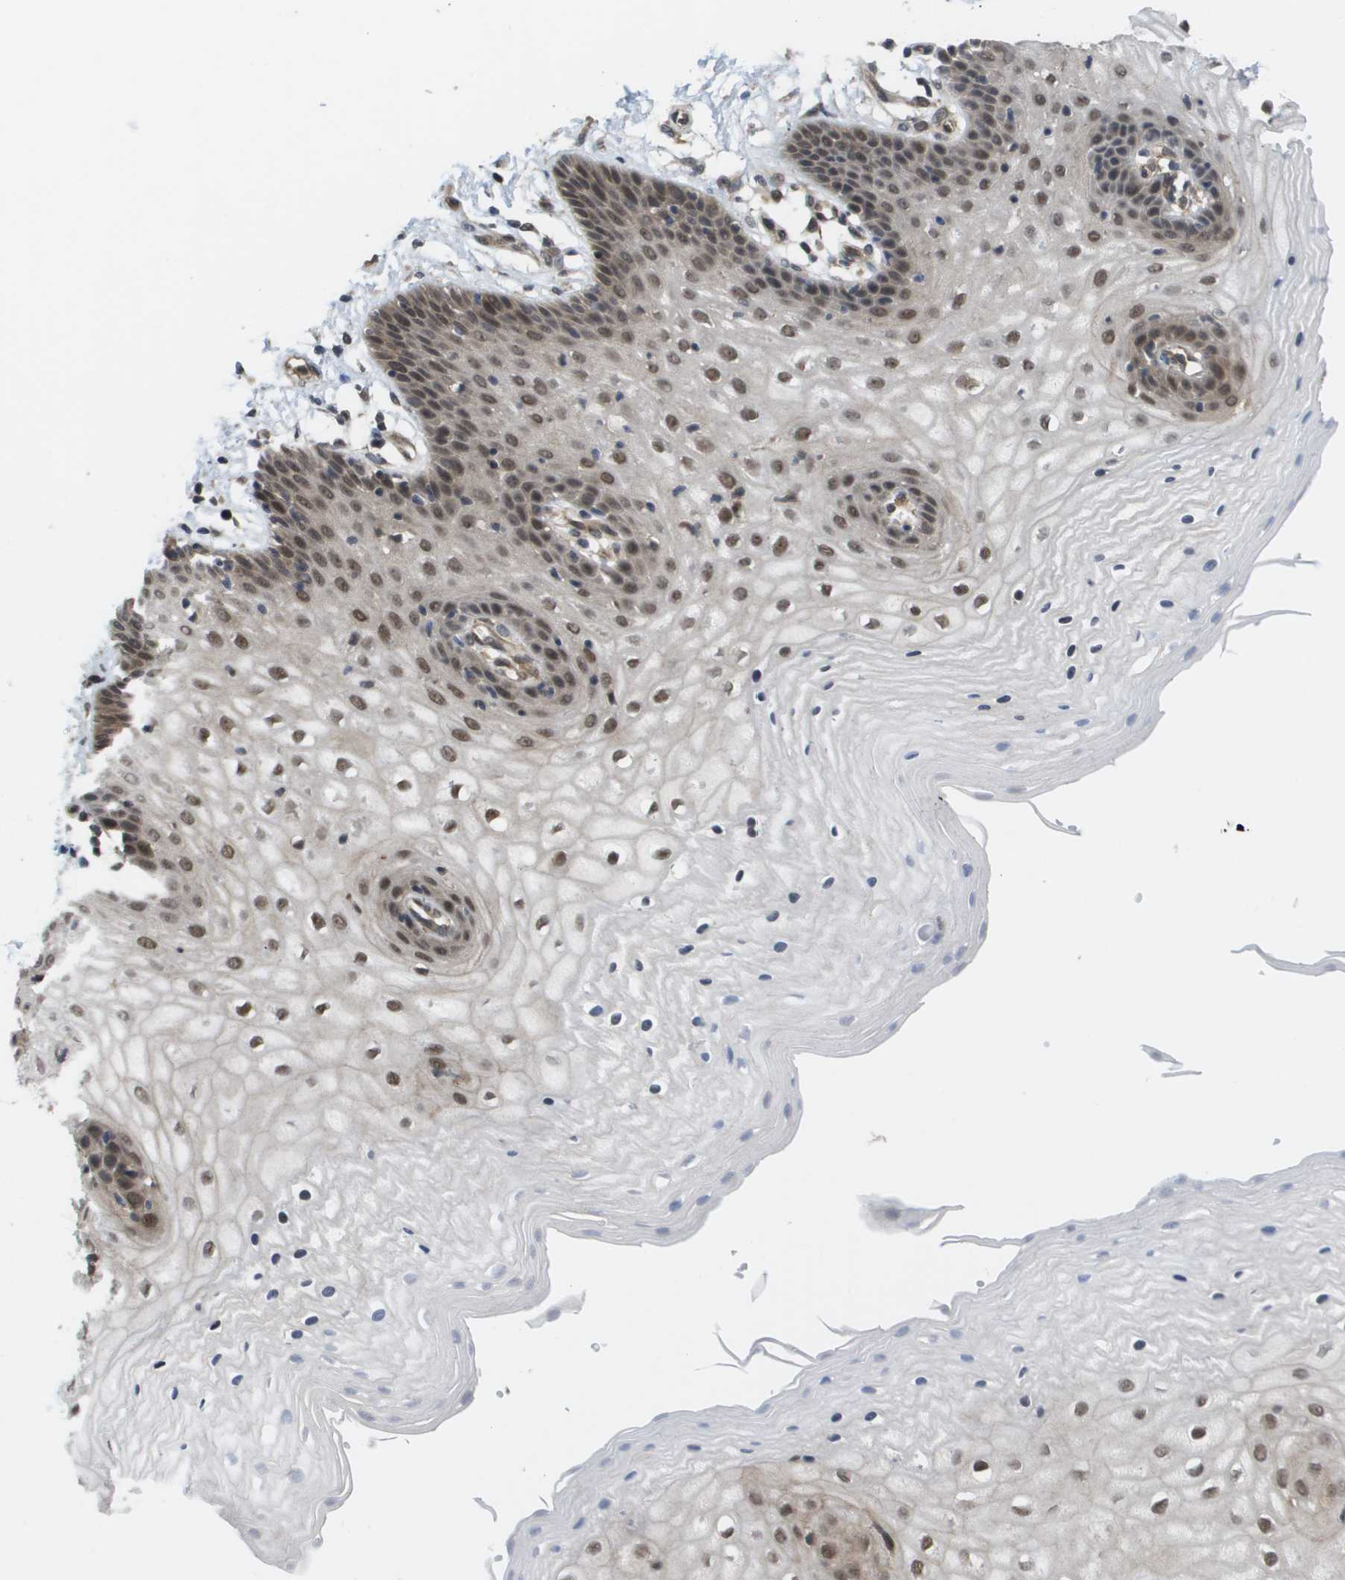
{"staining": {"intensity": "moderate", "quantity": ">75%", "location": "nuclear"}, "tissue": "vagina", "cell_type": "Squamous epithelial cells", "image_type": "normal", "snomed": [{"axis": "morphology", "description": "Normal tissue, NOS"}, {"axis": "topography", "description": "Vagina"}], "caption": "Vagina was stained to show a protein in brown. There is medium levels of moderate nuclear staining in approximately >75% of squamous epithelial cells. (DAB (3,3'-diaminobenzidine) IHC, brown staining for protein, blue staining for nuclei).", "gene": "CTPS2", "patient": {"sex": "female", "age": 34}}